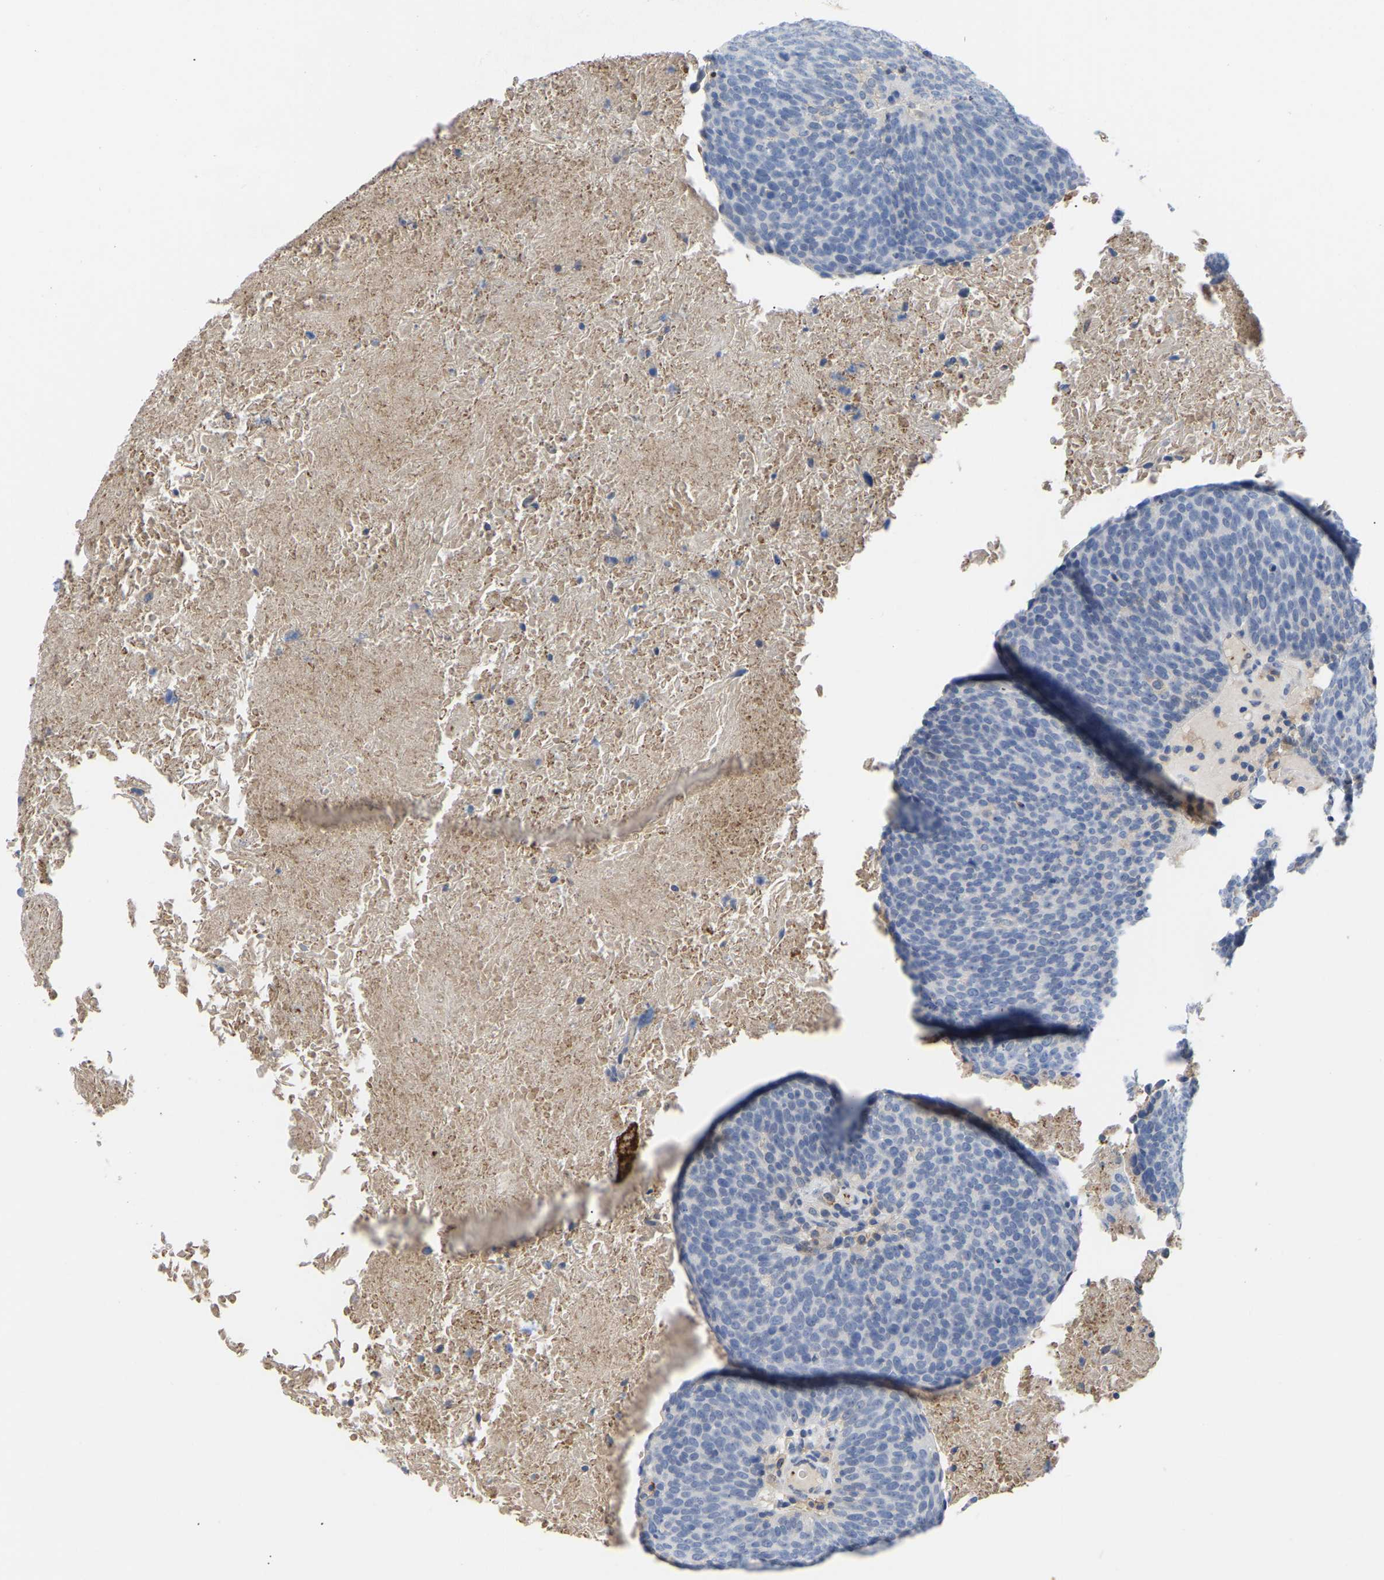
{"staining": {"intensity": "negative", "quantity": "none", "location": "none"}, "tissue": "head and neck cancer", "cell_type": "Tumor cells", "image_type": "cancer", "snomed": [{"axis": "morphology", "description": "Squamous cell carcinoma, NOS"}, {"axis": "morphology", "description": "Squamous cell carcinoma, metastatic, NOS"}, {"axis": "topography", "description": "Lymph node"}, {"axis": "topography", "description": "Head-Neck"}], "caption": "Metastatic squamous cell carcinoma (head and neck) was stained to show a protein in brown. There is no significant positivity in tumor cells.", "gene": "ZNF449", "patient": {"sex": "male", "age": 62}}